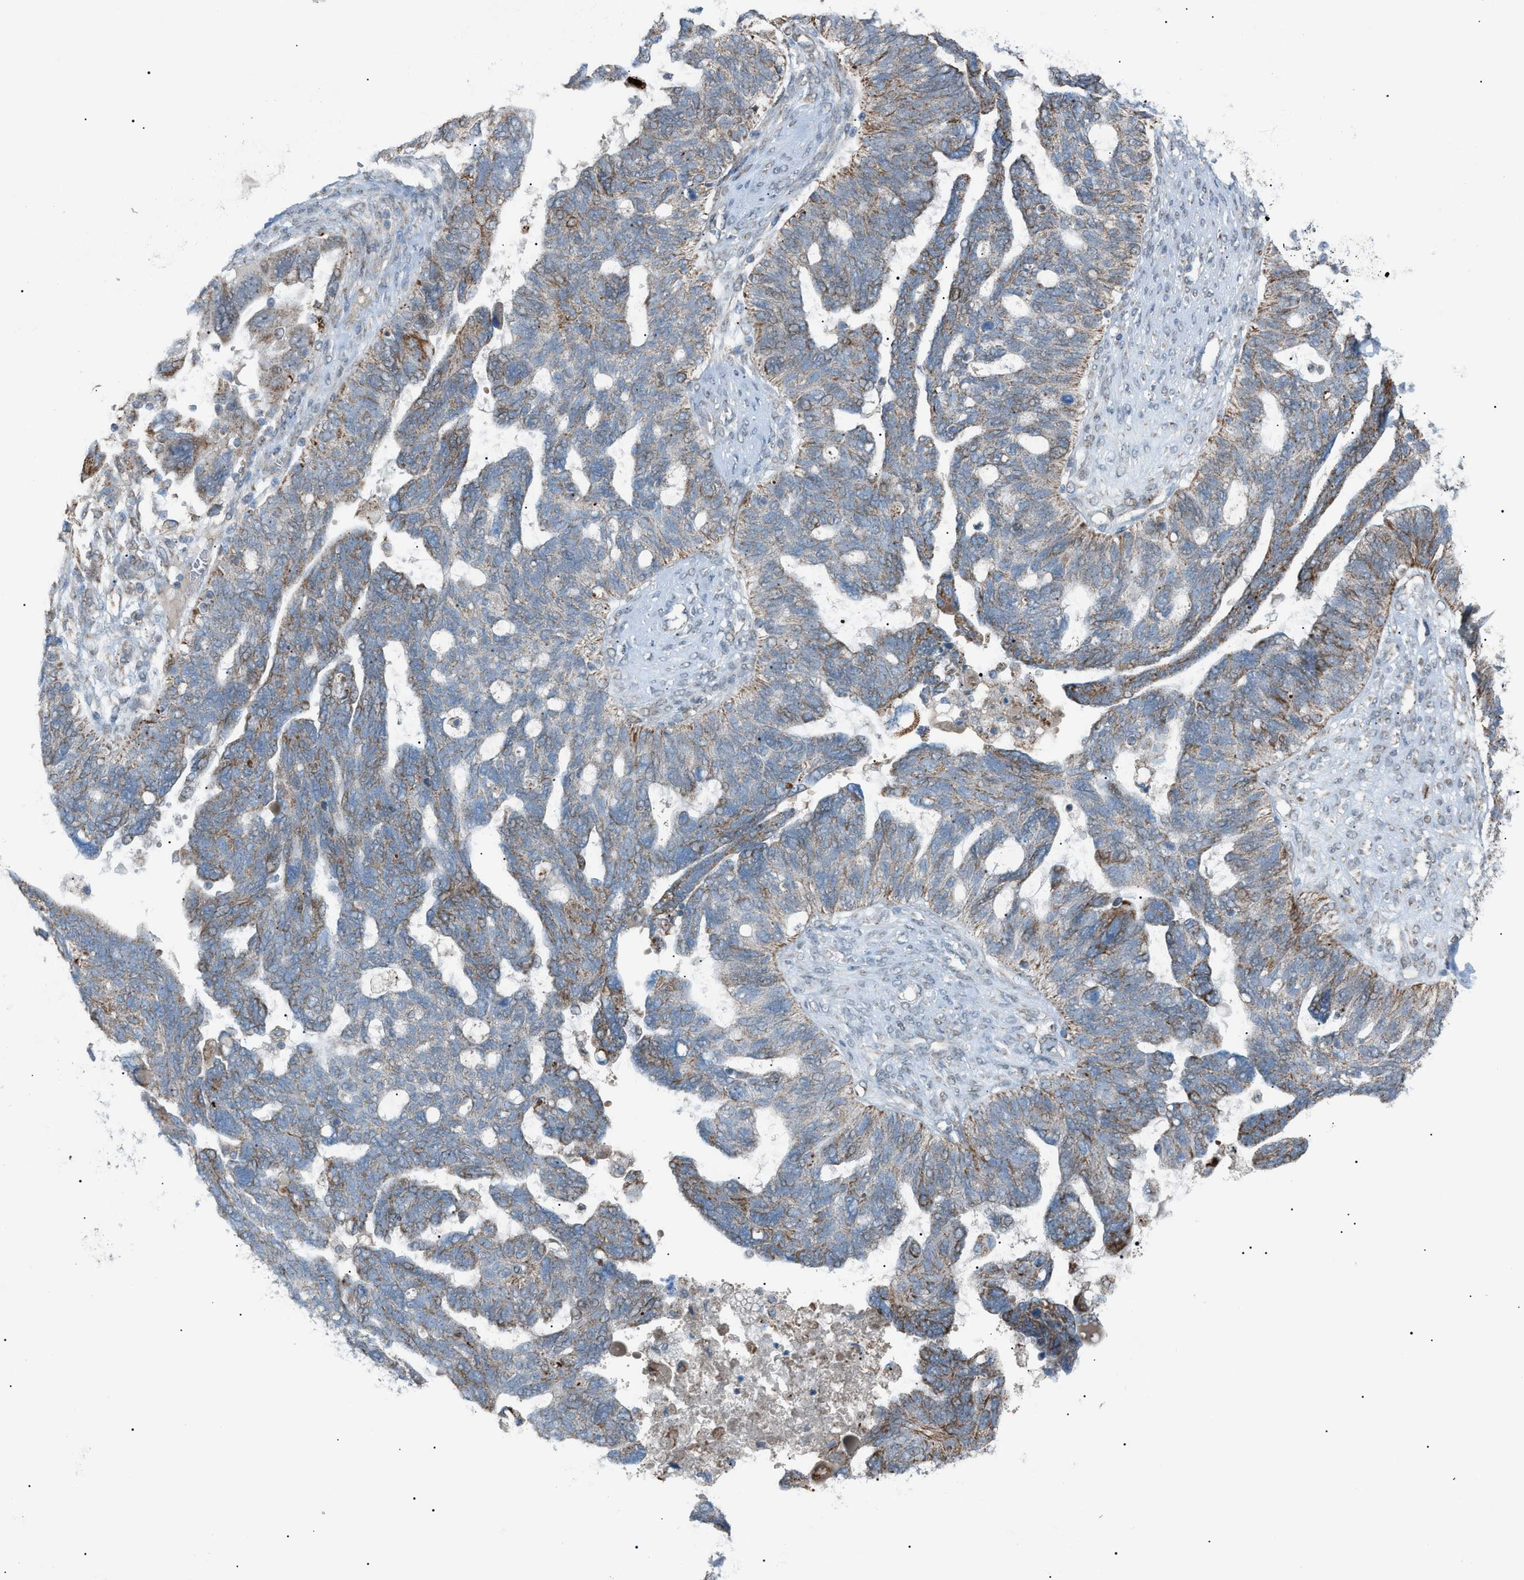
{"staining": {"intensity": "moderate", "quantity": "25%-75%", "location": "cytoplasmic/membranous"}, "tissue": "ovarian cancer", "cell_type": "Tumor cells", "image_type": "cancer", "snomed": [{"axis": "morphology", "description": "Cystadenocarcinoma, serous, NOS"}, {"axis": "topography", "description": "Ovary"}], "caption": "Ovarian serous cystadenocarcinoma tissue displays moderate cytoplasmic/membranous positivity in approximately 25%-75% of tumor cells, visualized by immunohistochemistry.", "gene": "ZNF516", "patient": {"sex": "female", "age": 79}}